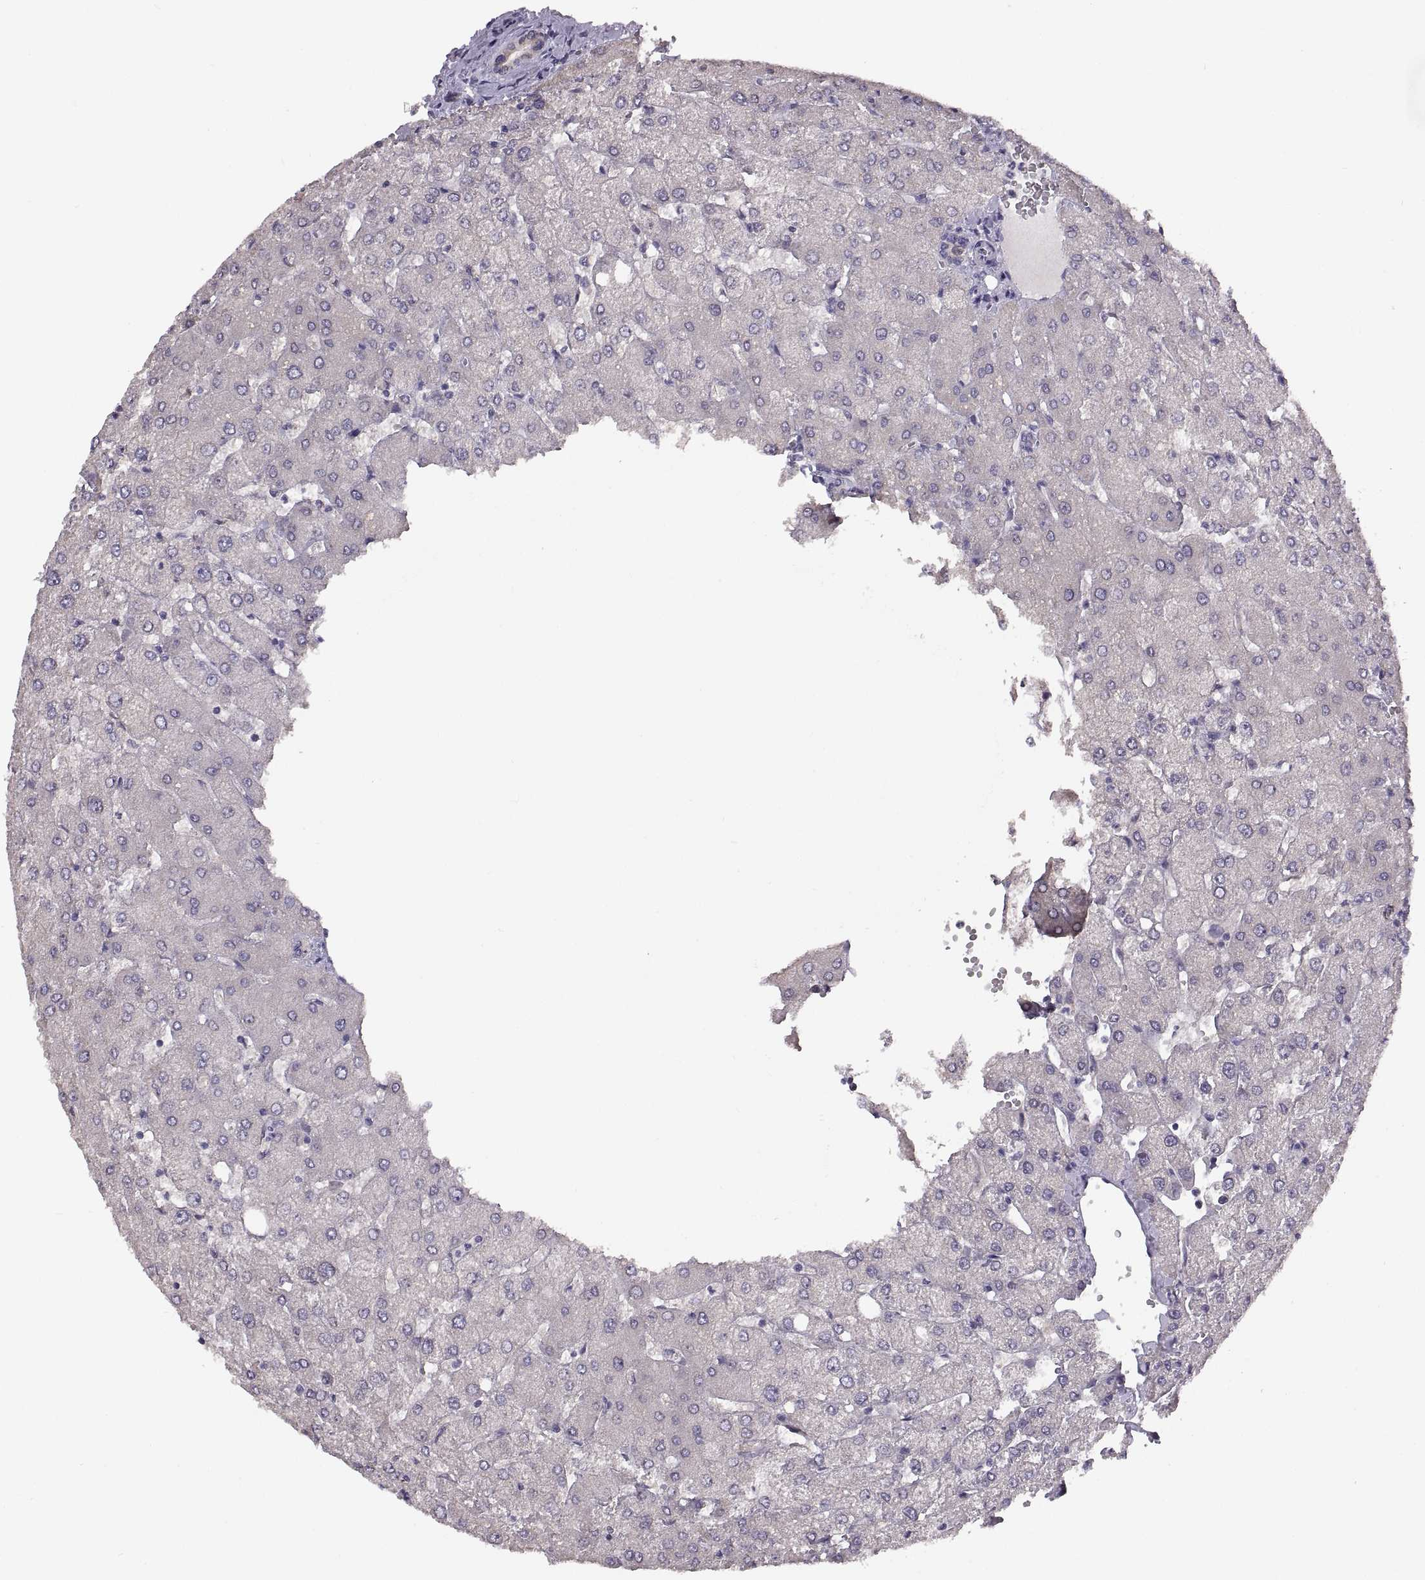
{"staining": {"intensity": "negative", "quantity": "none", "location": "none"}, "tissue": "liver", "cell_type": "Cholangiocytes", "image_type": "normal", "snomed": [{"axis": "morphology", "description": "Normal tissue, NOS"}, {"axis": "topography", "description": "Liver"}], "caption": "Photomicrograph shows no significant protein staining in cholangiocytes of benign liver.", "gene": "ACSBG2", "patient": {"sex": "female", "age": 54}}